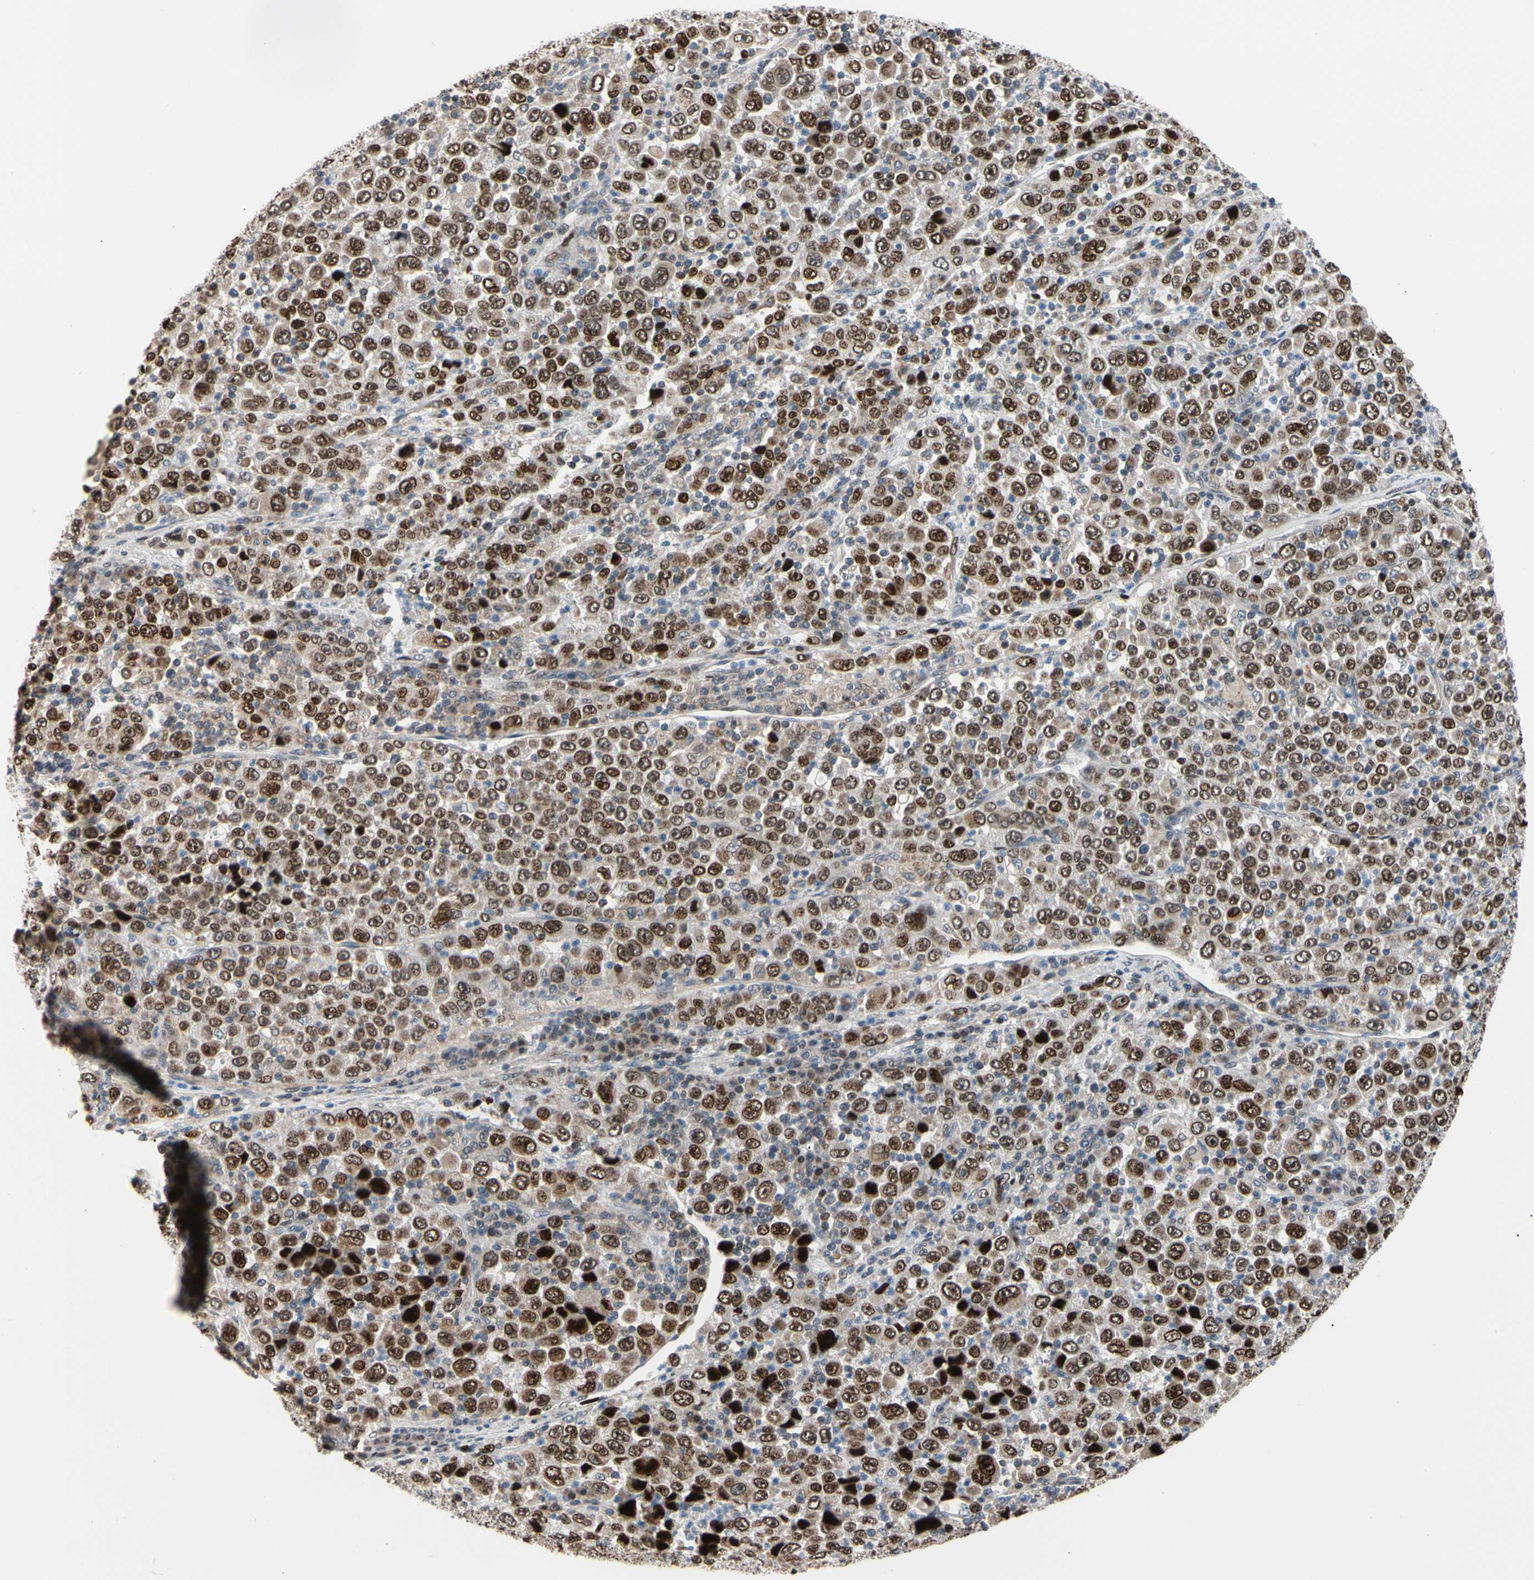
{"staining": {"intensity": "strong", "quantity": ">75%", "location": "nuclear"}, "tissue": "stomach cancer", "cell_type": "Tumor cells", "image_type": "cancer", "snomed": [{"axis": "morphology", "description": "Normal tissue, NOS"}, {"axis": "morphology", "description": "Adenocarcinoma, NOS"}, {"axis": "topography", "description": "Stomach, upper"}, {"axis": "topography", "description": "Stomach"}], "caption": "There is high levels of strong nuclear staining in tumor cells of stomach adenocarcinoma, as demonstrated by immunohistochemical staining (brown color).", "gene": "E2F1", "patient": {"sex": "male", "age": 59}}